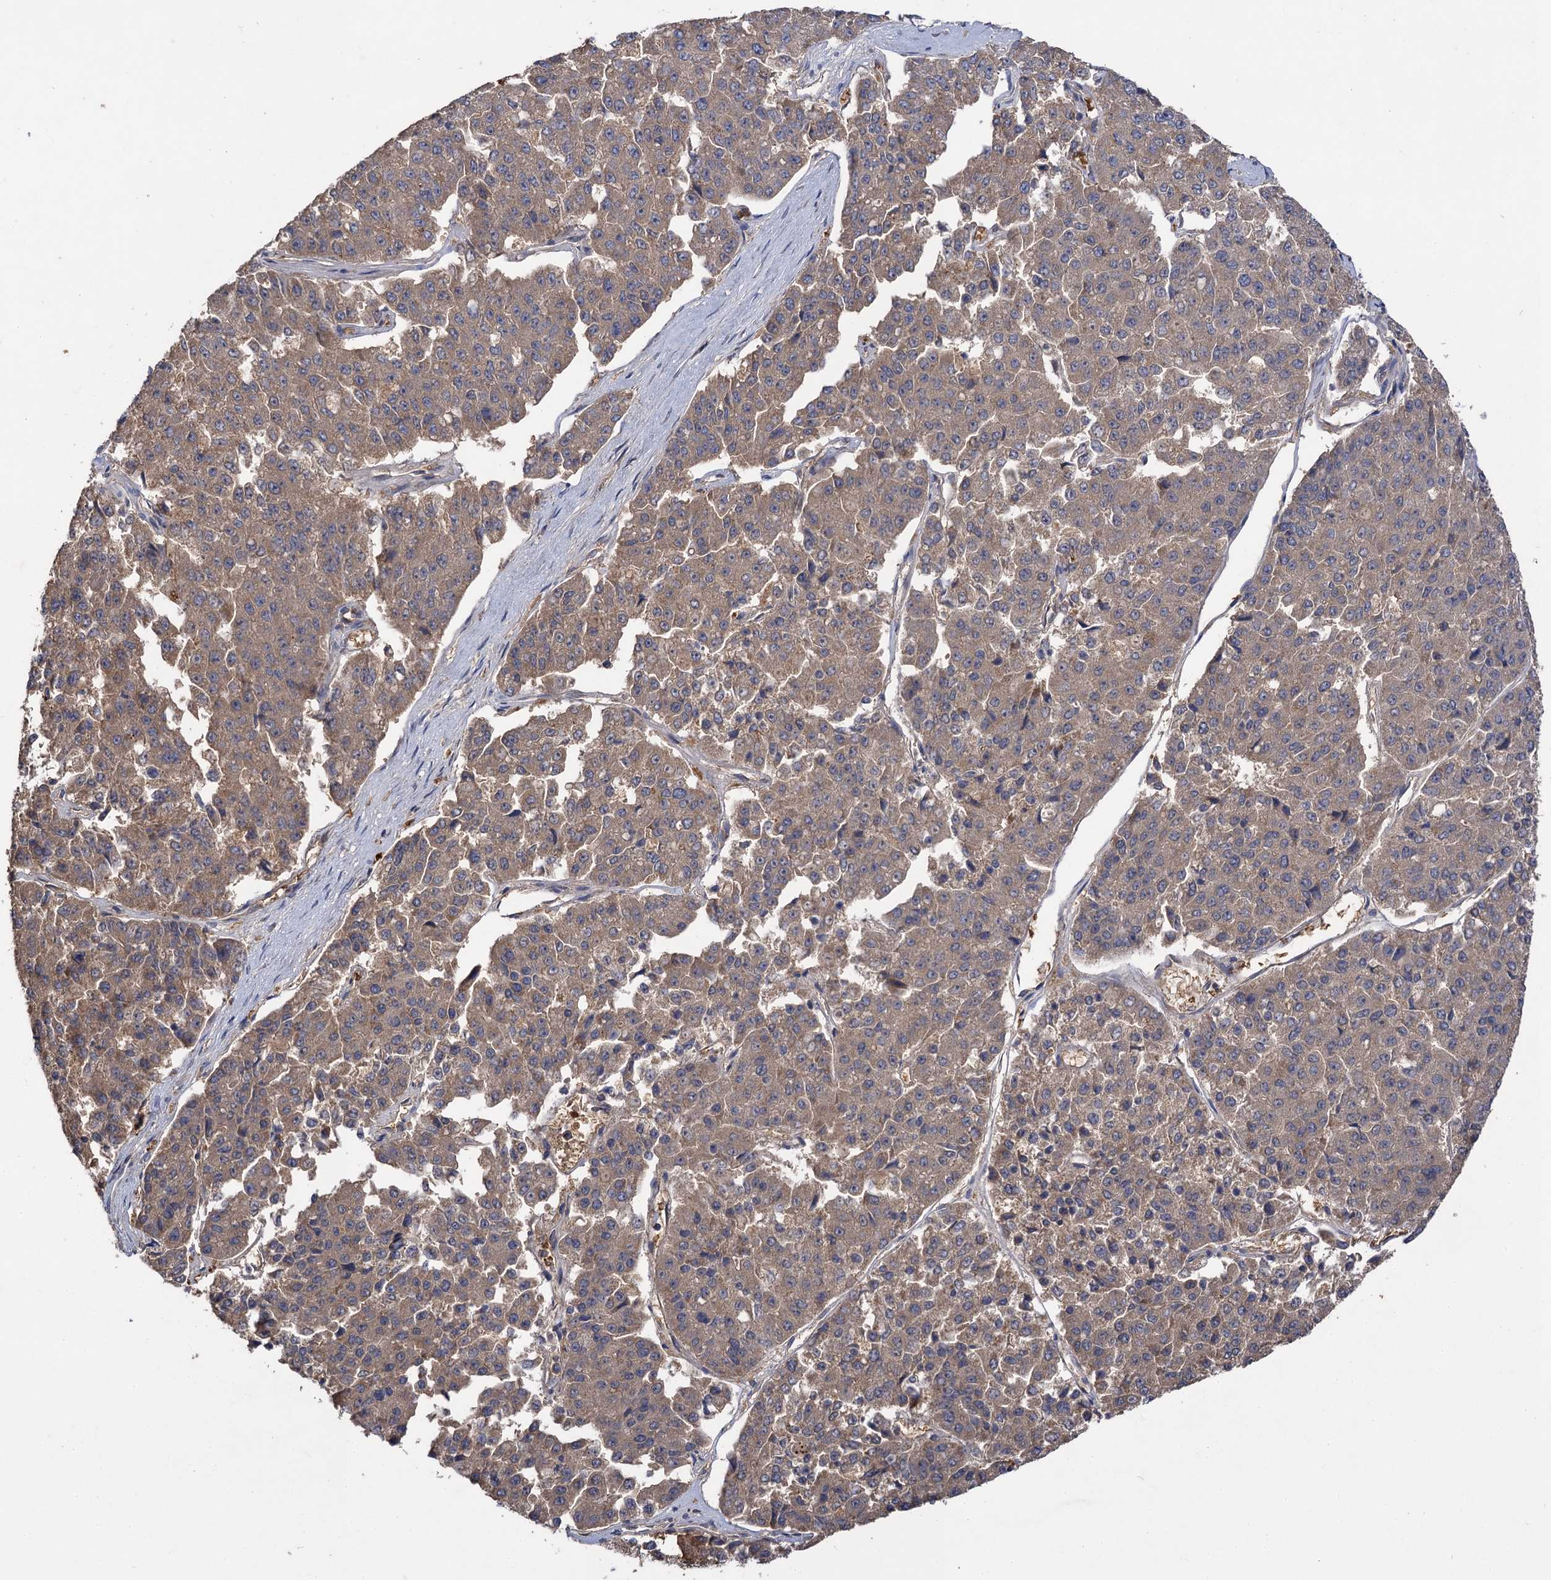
{"staining": {"intensity": "weak", "quantity": ">75%", "location": "cytoplasmic/membranous"}, "tissue": "pancreatic cancer", "cell_type": "Tumor cells", "image_type": "cancer", "snomed": [{"axis": "morphology", "description": "Adenocarcinoma, NOS"}, {"axis": "topography", "description": "Pancreas"}], "caption": "There is low levels of weak cytoplasmic/membranous staining in tumor cells of pancreatic cancer (adenocarcinoma), as demonstrated by immunohistochemical staining (brown color).", "gene": "USP50", "patient": {"sex": "male", "age": 50}}